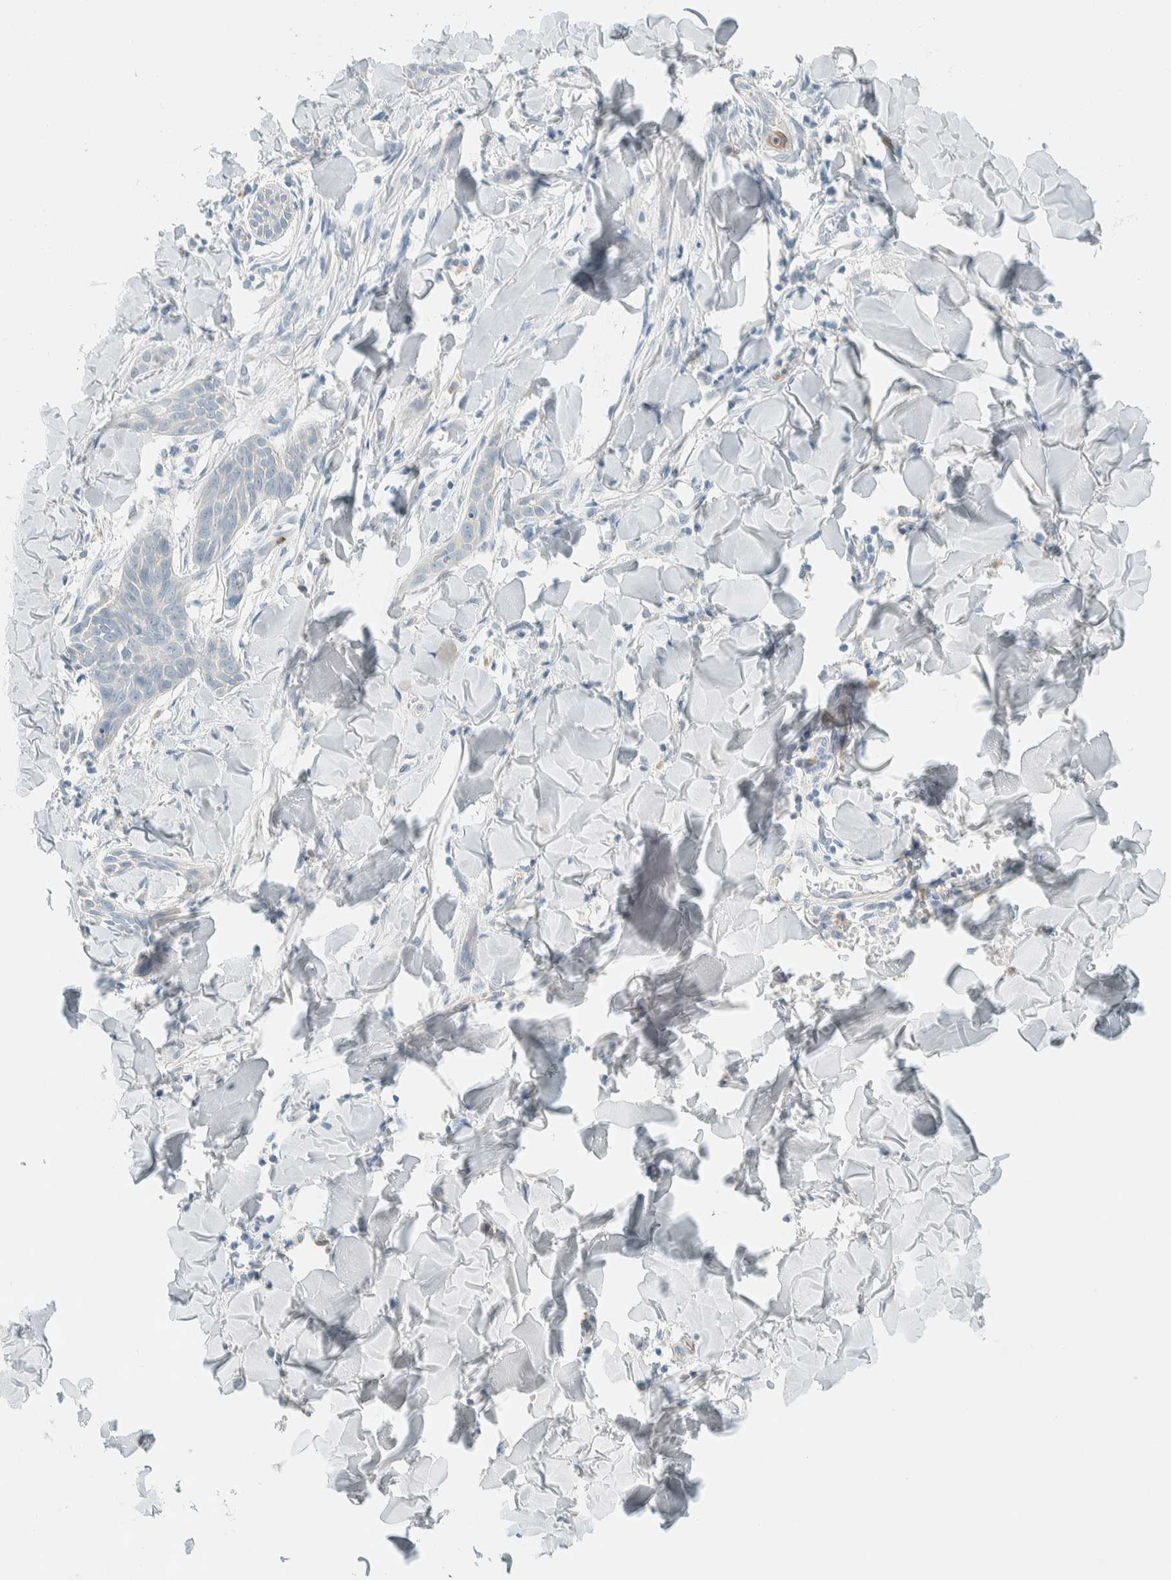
{"staining": {"intensity": "weak", "quantity": "<25%", "location": "cytoplasmic/membranous"}, "tissue": "skin cancer", "cell_type": "Tumor cells", "image_type": "cancer", "snomed": [{"axis": "morphology", "description": "Basal cell carcinoma"}, {"axis": "topography", "description": "Skin"}], "caption": "Basal cell carcinoma (skin) stained for a protein using IHC shows no positivity tumor cells.", "gene": "SLFN12", "patient": {"sex": "female", "age": 59}}